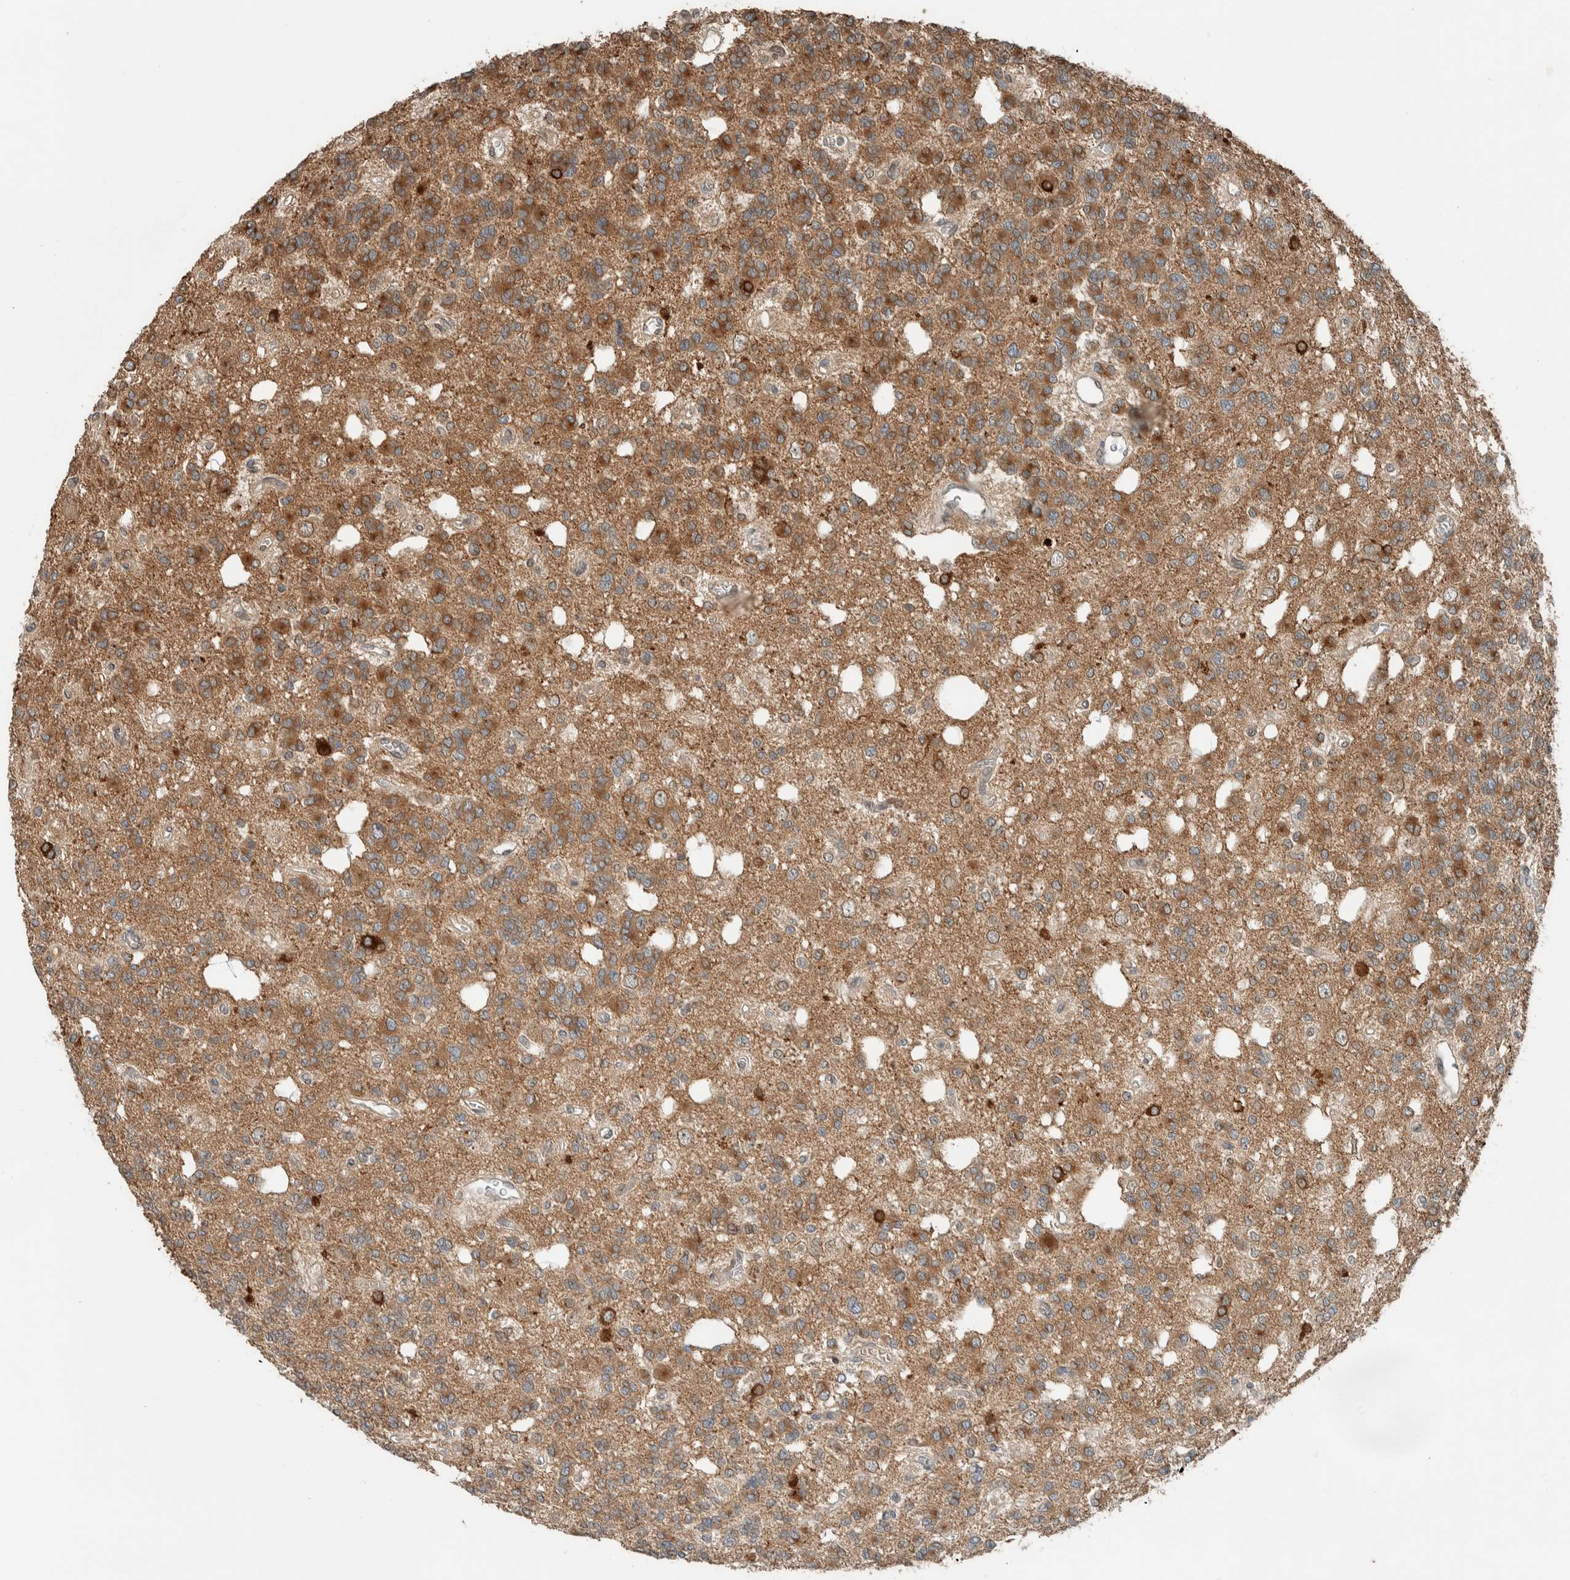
{"staining": {"intensity": "moderate", "quantity": ">75%", "location": "cytoplasmic/membranous"}, "tissue": "glioma", "cell_type": "Tumor cells", "image_type": "cancer", "snomed": [{"axis": "morphology", "description": "Glioma, malignant, Low grade"}, {"axis": "topography", "description": "Brain"}], "caption": "Immunohistochemical staining of human low-grade glioma (malignant) reveals medium levels of moderate cytoplasmic/membranous expression in about >75% of tumor cells.", "gene": "NBR1", "patient": {"sex": "male", "age": 38}}